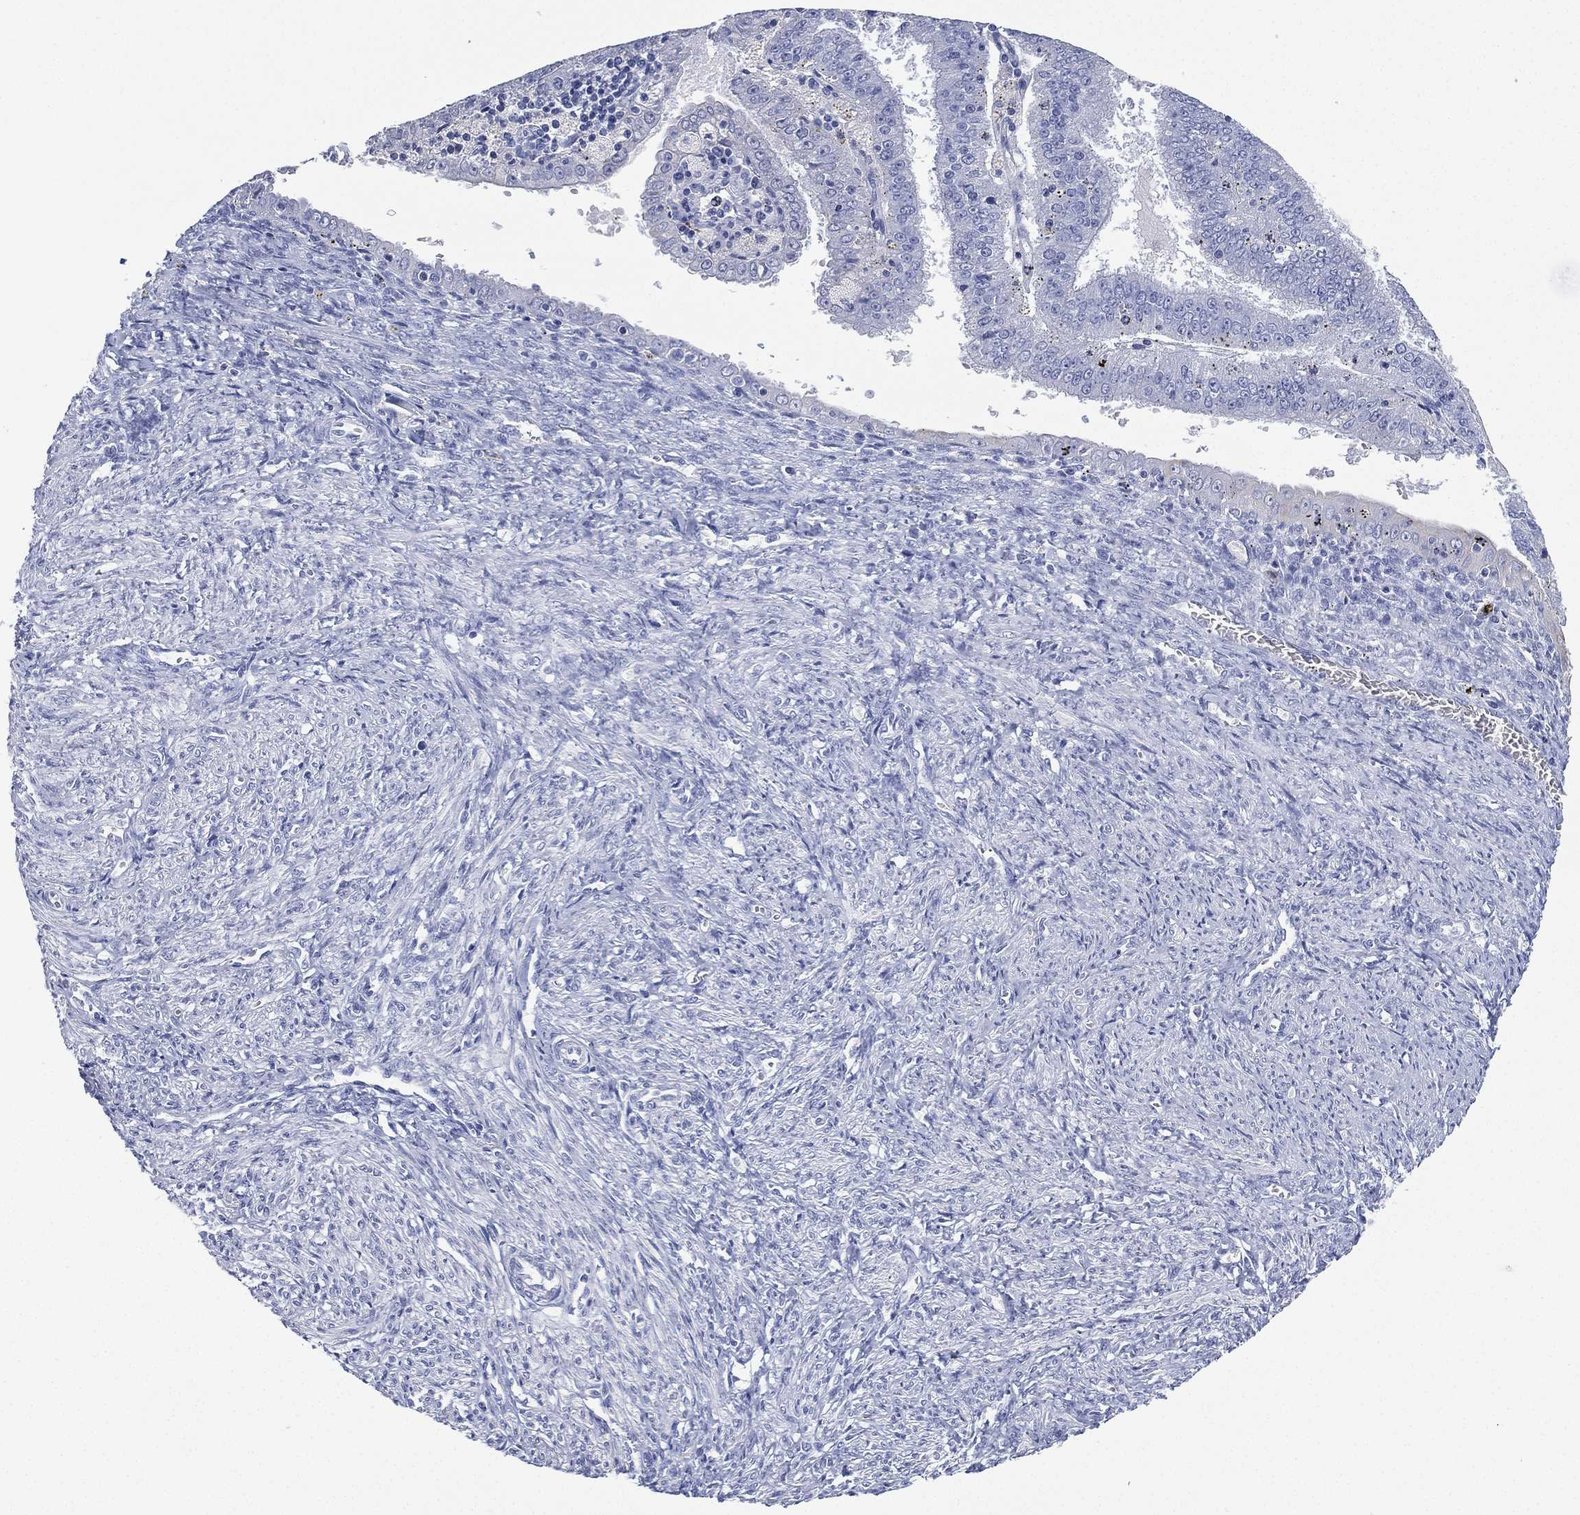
{"staining": {"intensity": "negative", "quantity": "none", "location": "none"}, "tissue": "endometrial cancer", "cell_type": "Tumor cells", "image_type": "cancer", "snomed": [{"axis": "morphology", "description": "Adenocarcinoma, NOS"}, {"axis": "topography", "description": "Endometrium"}], "caption": "Tumor cells show no significant protein positivity in adenocarcinoma (endometrial). Nuclei are stained in blue.", "gene": "FMO1", "patient": {"sex": "female", "age": 66}}